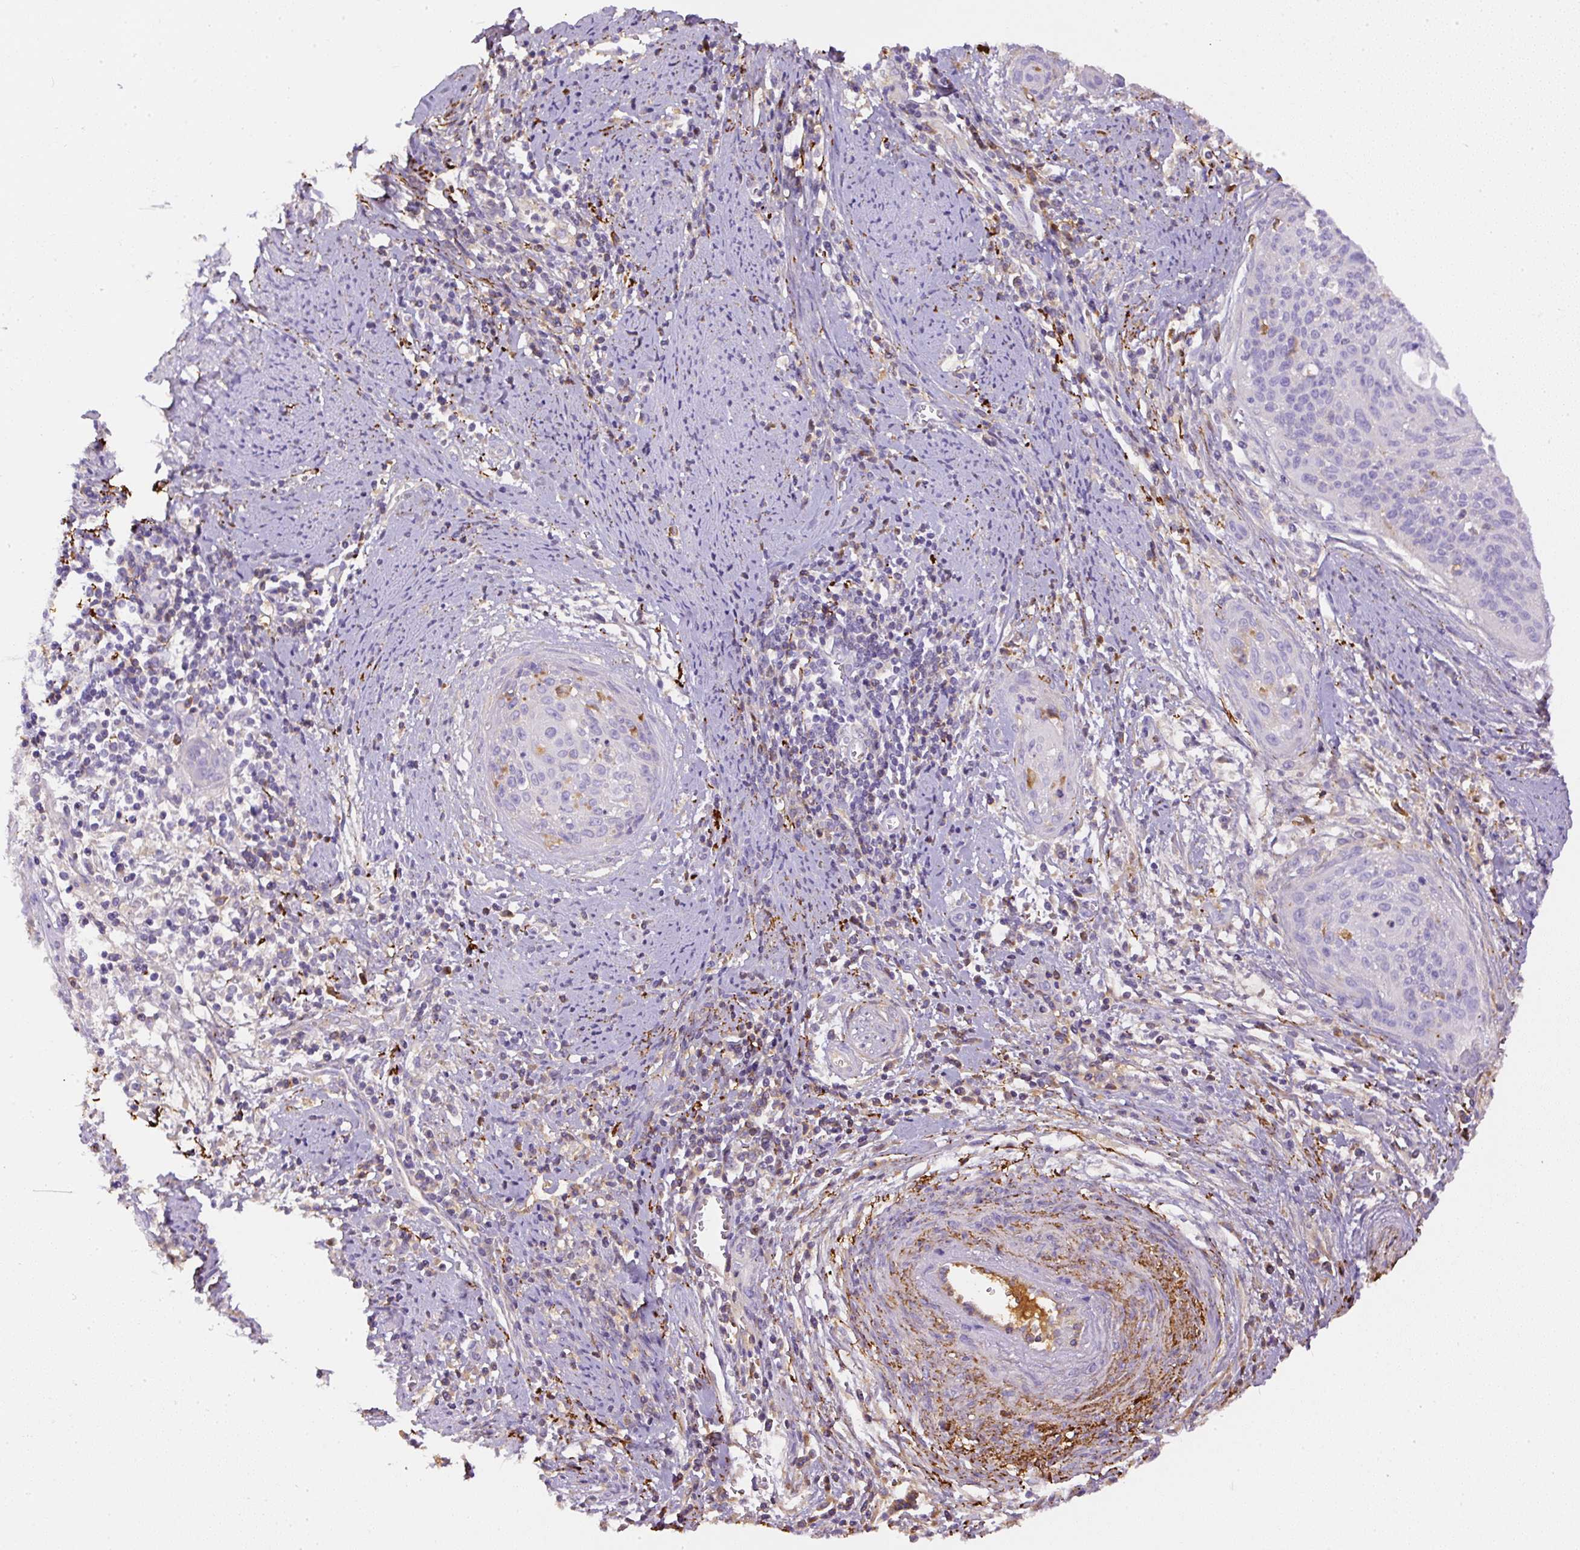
{"staining": {"intensity": "negative", "quantity": "none", "location": "none"}, "tissue": "cervical cancer", "cell_type": "Tumor cells", "image_type": "cancer", "snomed": [{"axis": "morphology", "description": "Squamous cell carcinoma, NOS"}, {"axis": "topography", "description": "Cervix"}], "caption": "Immunohistochemical staining of human cervical cancer shows no significant expression in tumor cells.", "gene": "APCS", "patient": {"sex": "female", "age": 55}}